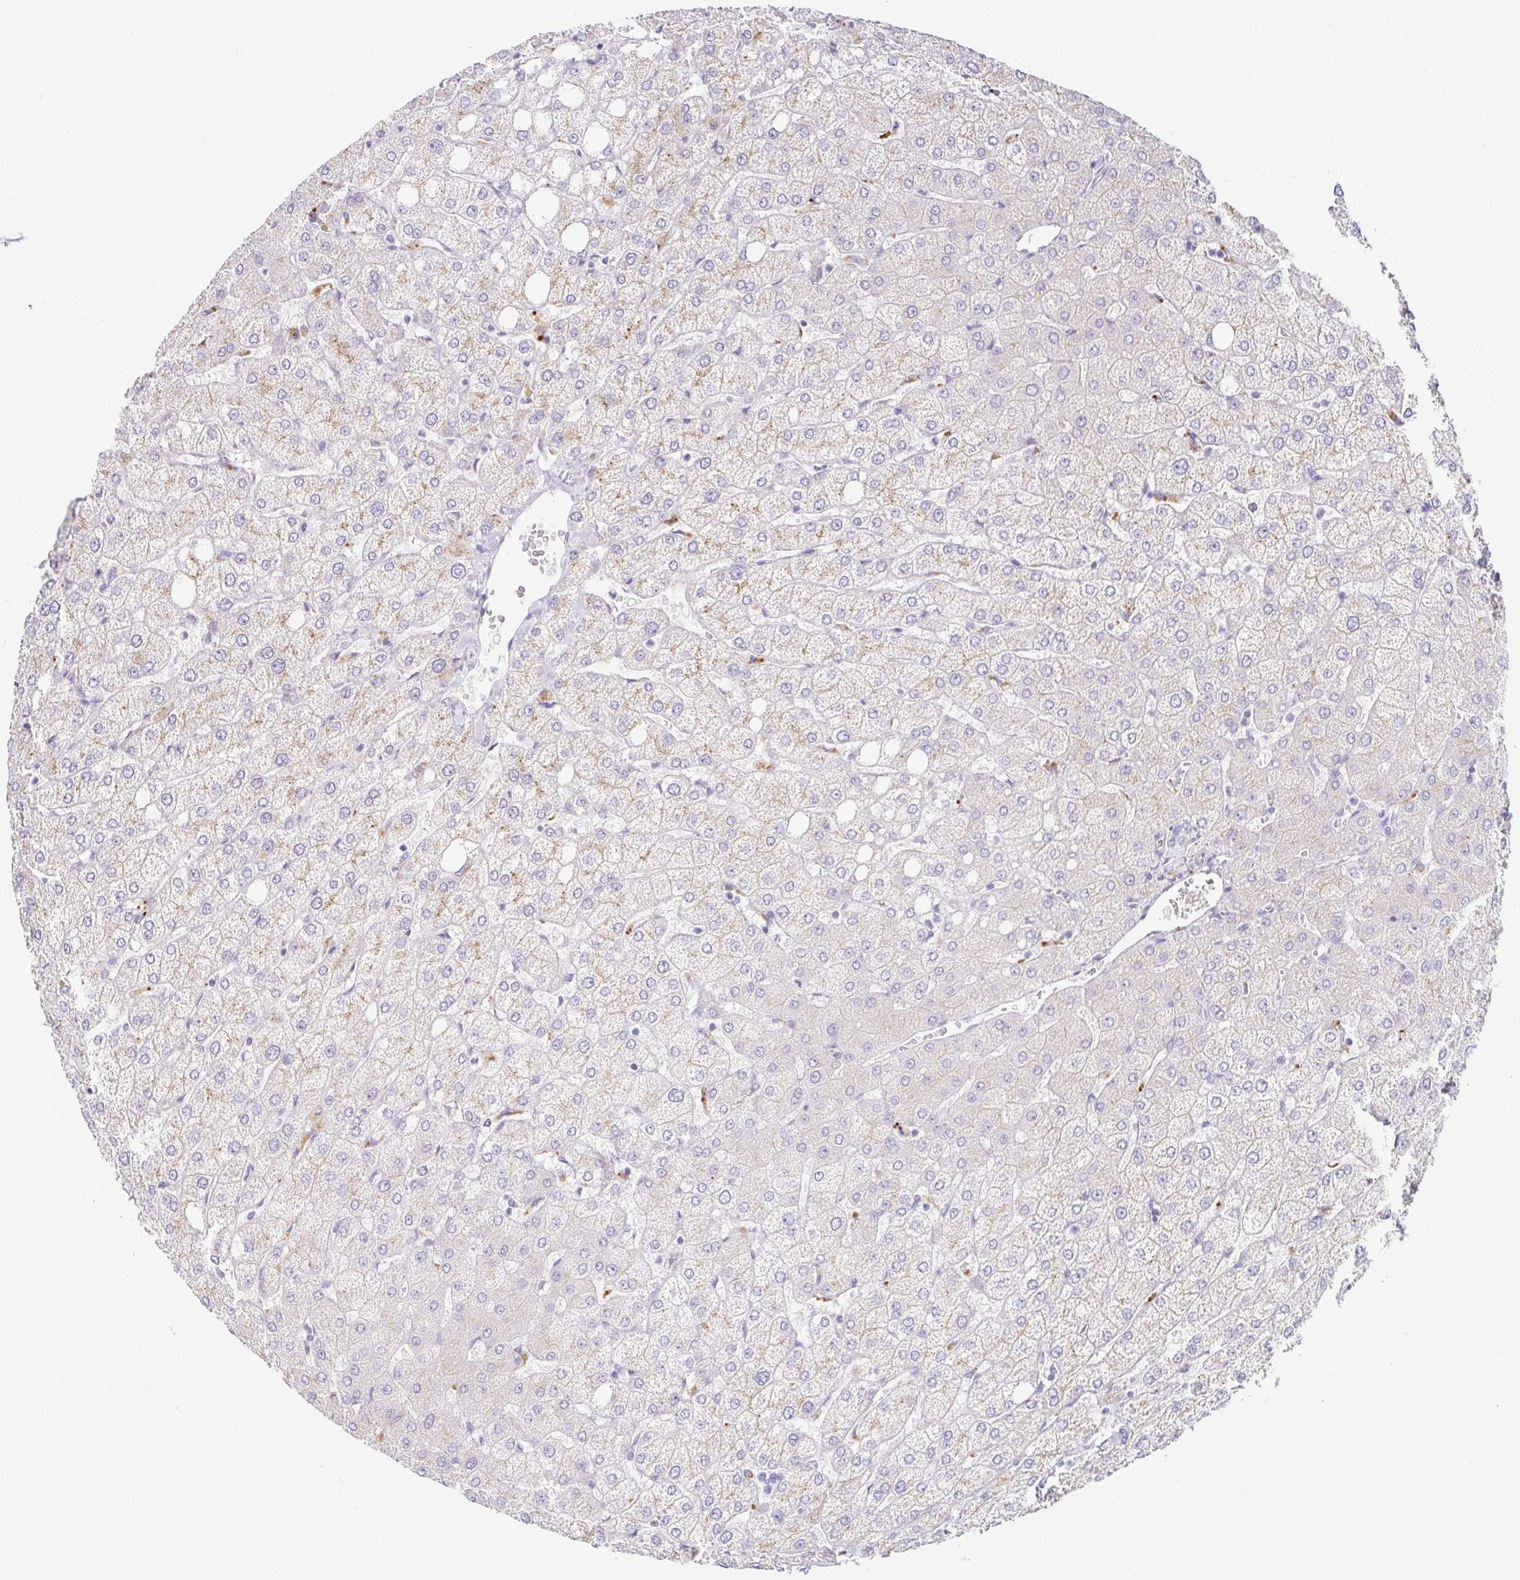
{"staining": {"intensity": "negative", "quantity": "none", "location": "none"}, "tissue": "liver", "cell_type": "Cholangiocytes", "image_type": "normal", "snomed": [{"axis": "morphology", "description": "Normal tissue, NOS"}, {"axis": "topography", "description": "Liver"}], "caption": "Cholangiocytes show no significant expression in unremarkable liver. Nuclei are stained in blue.", "gene": "DKK4", "patient": {"sex": "female", "age": 54}}